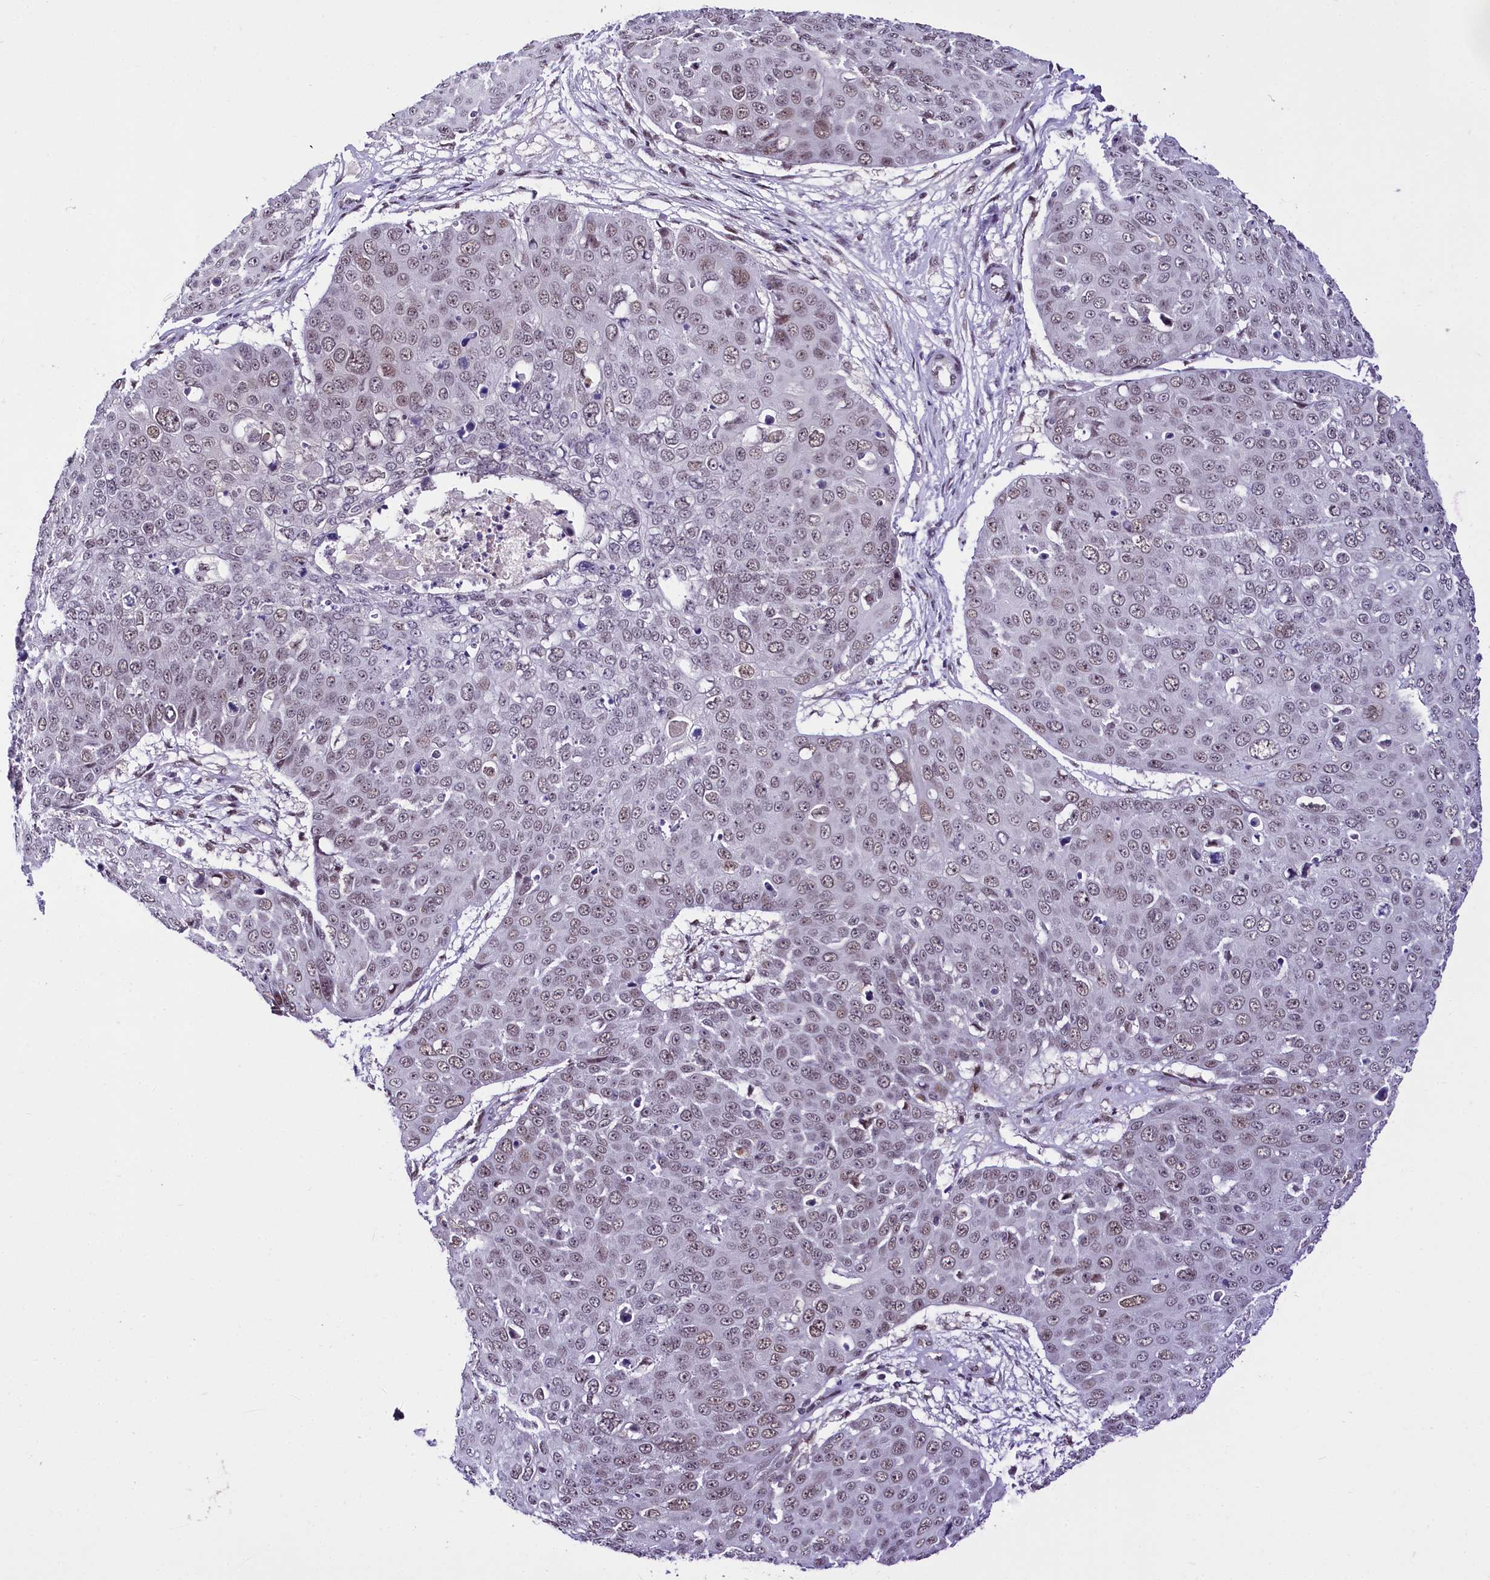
{"staining": {"intensity": "weak", "quantity": "<25%", "location": "nuclear"}, "tissue": "skin cancer", "cell_type": "Tumor cells", "image_type": "cancer", "snomed": [{"axis": "morphology", "description": "Squamous cell carcinoma, NOS"}, {"axis": "topography", "description": "Skin"}], "caption": "Immunohistochemistry image of neoplastic tissue: squamous cell carcinoma (skin) stained with DAB demonstrates no significant protein staining in tumor cells.", "gene": "SCAF11", "patient": {"sex": "male", "age": 71}}